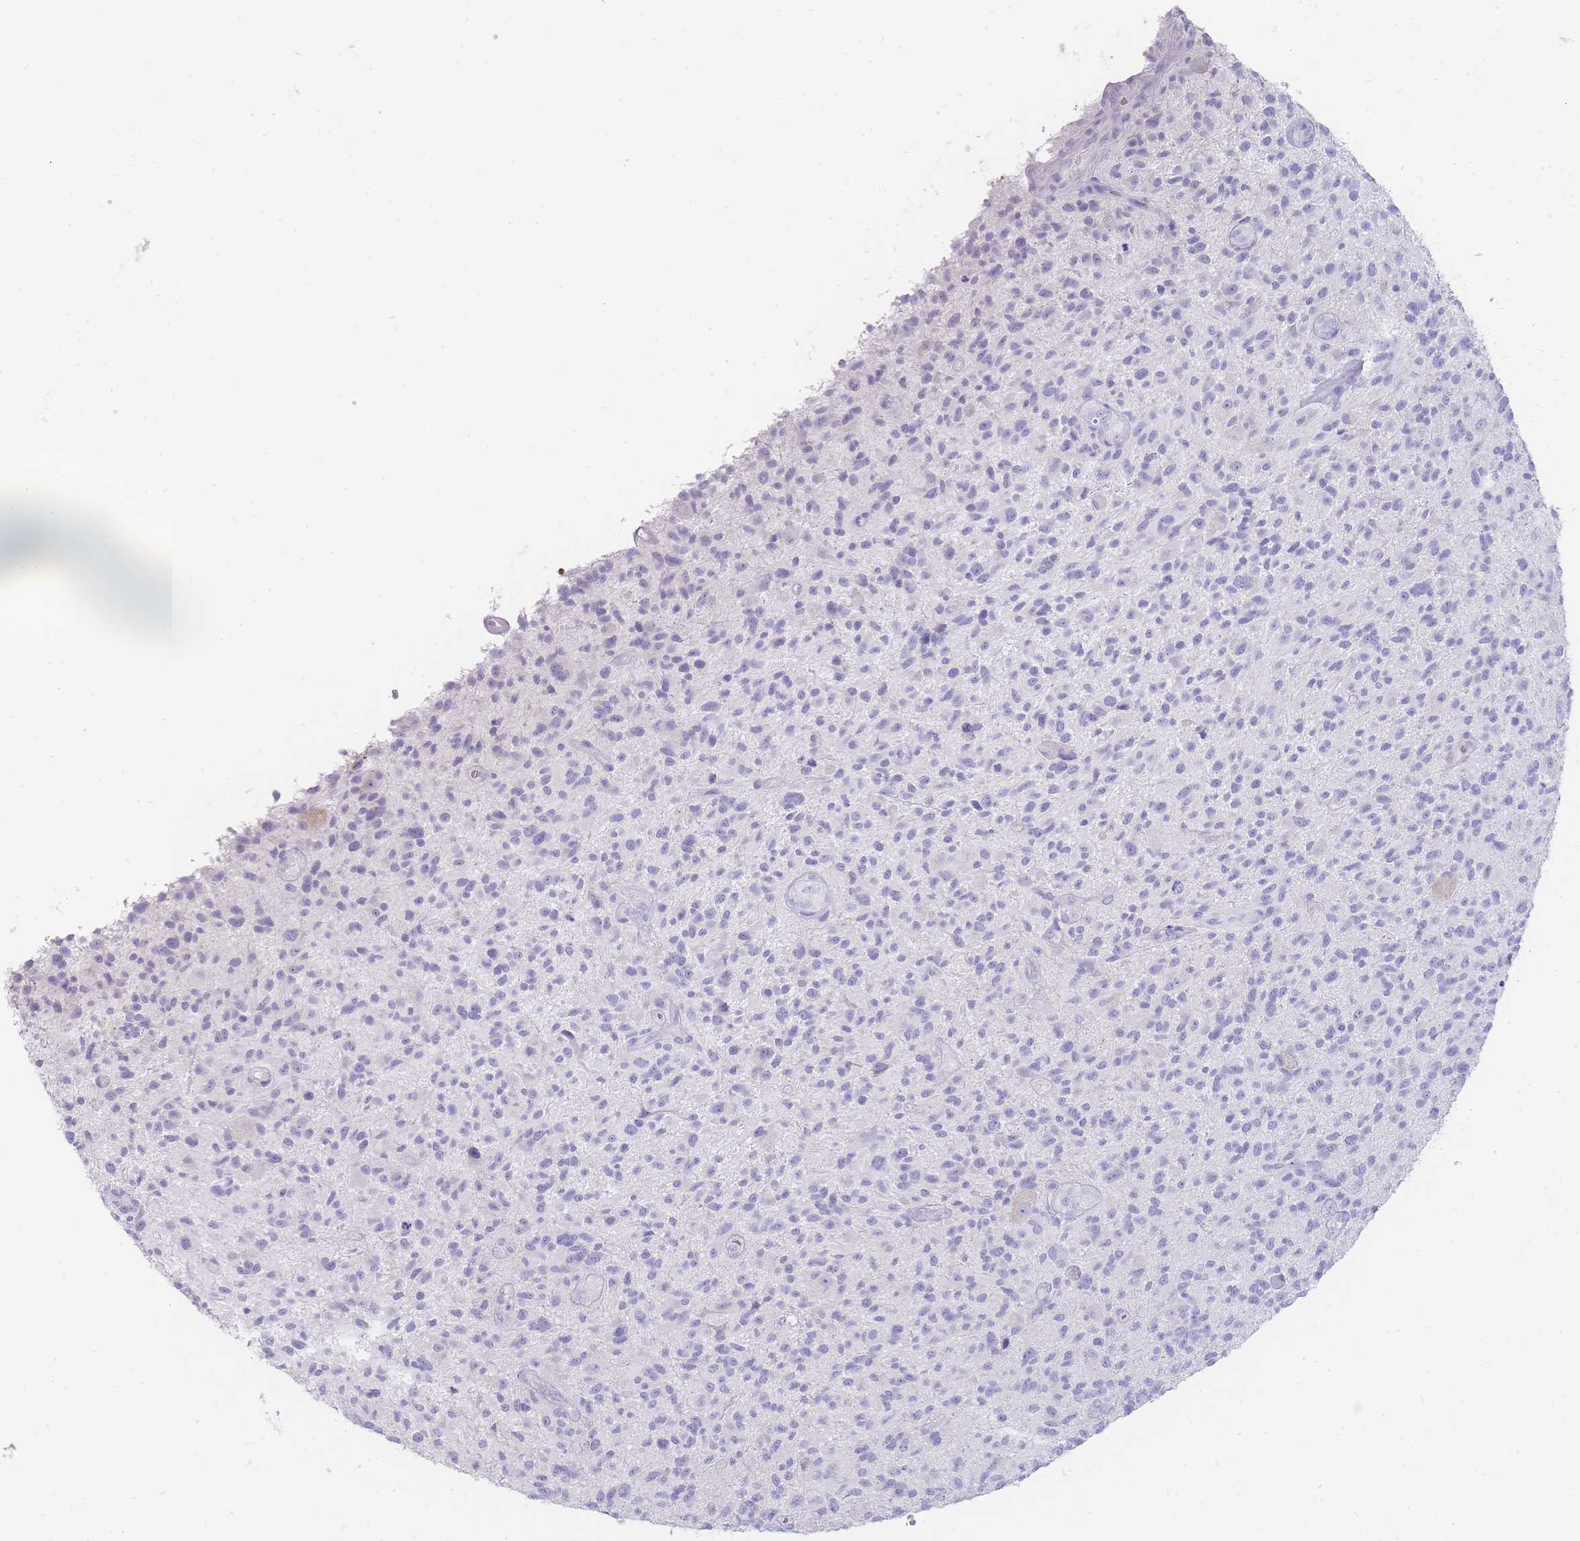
{"staining": {"intensity": "negative", "quantity": "none", "location": "none"}, "tissue": "glioma", "cell_type": "Tumor cells", "image_type": "cancer", "snomed": [{"axis": "morphology", "description": "Glioma, malignant, High grade"}, {"axis": "topography", "description": "Brain"}], "caption": "Immunohistochemistry (IHC) micrograph of human glioma stained for a protein (brown), which demonstrates no positivity in tumor cells.", "gene": "HBG2", "patient": {"sex": "male", "age": 47}}